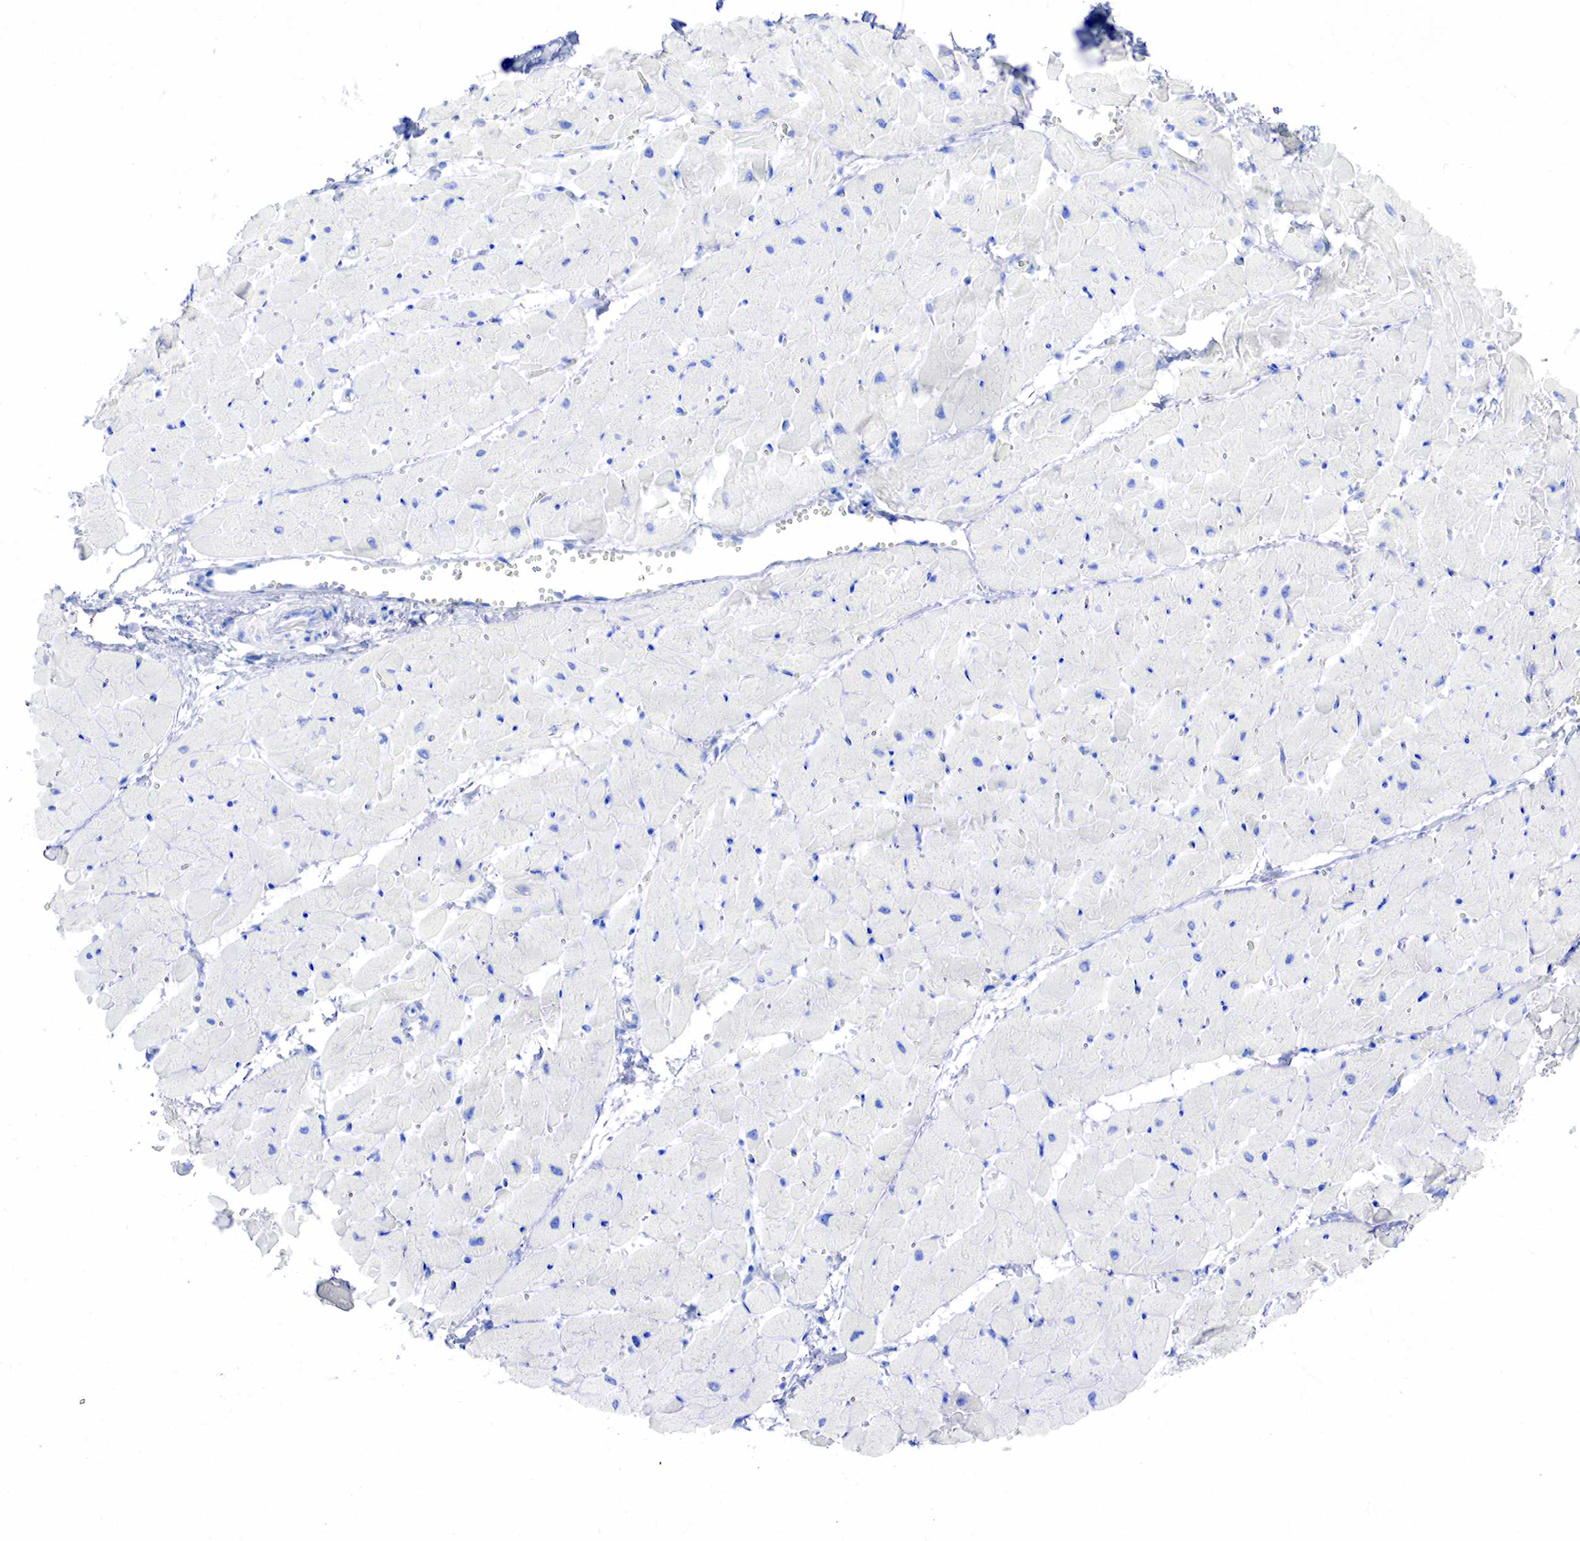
{"staining": {"intensity": "negative", "quantity": "none", "location": "none"}, "tissue": "heart muscle", "cell_type": "Cardiomyocytes", "image_type": "normal", "snomed": [{"axis": "morphology", "description": "Normal tissue, NOS"}, {"axis": "topography", "description": "Heart"}], "caption": "Cardiomyocytes show no significant protein staining in normal heart muscle. Nuclei are stained in blue.", "gene": "INHA", "patient": {"sex": "female", "age": 19}}